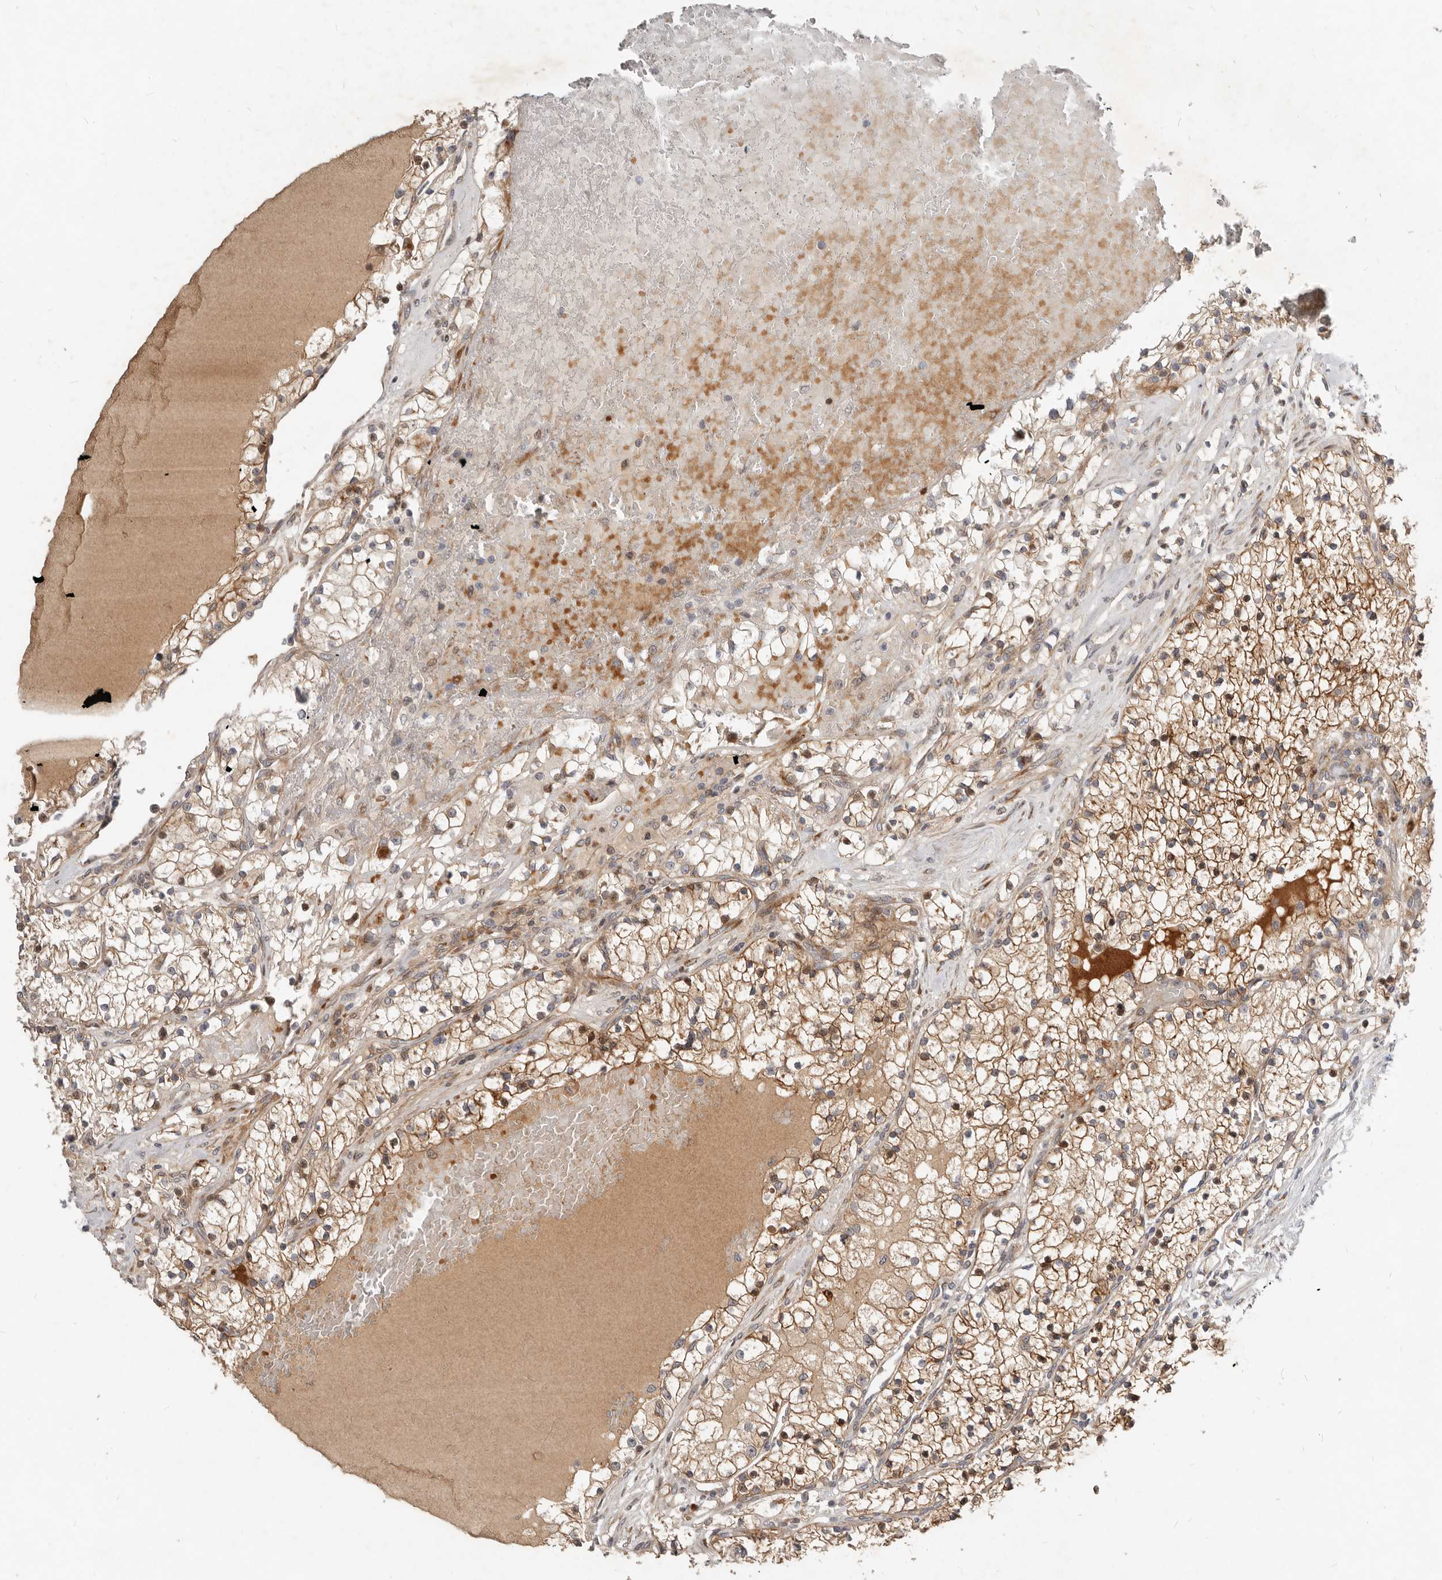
{"staining": {"intensity": "moderate", "quantity": ">75%", "location": "cytoplasmic/membranous"}, "tissue": "renal cancer", "cell_type": "Tumor cells", "image_type": "cancer", "snomed": [{"axis": "morphology", "description": "Normal tissue, NOS"}, {"axis": "morphology", "description": "Adenocarcinoma, NOS"}, {"axis": "topography", "description": "Kidney"}], "caption": "Protein staining demonstrates moderate cytoplasmic/membranous staining in approximately >75% of tumor cells in renal adenocarcinoma.", "gene": "NPY4R", "patient": {"sex": "male", "age": 68}}